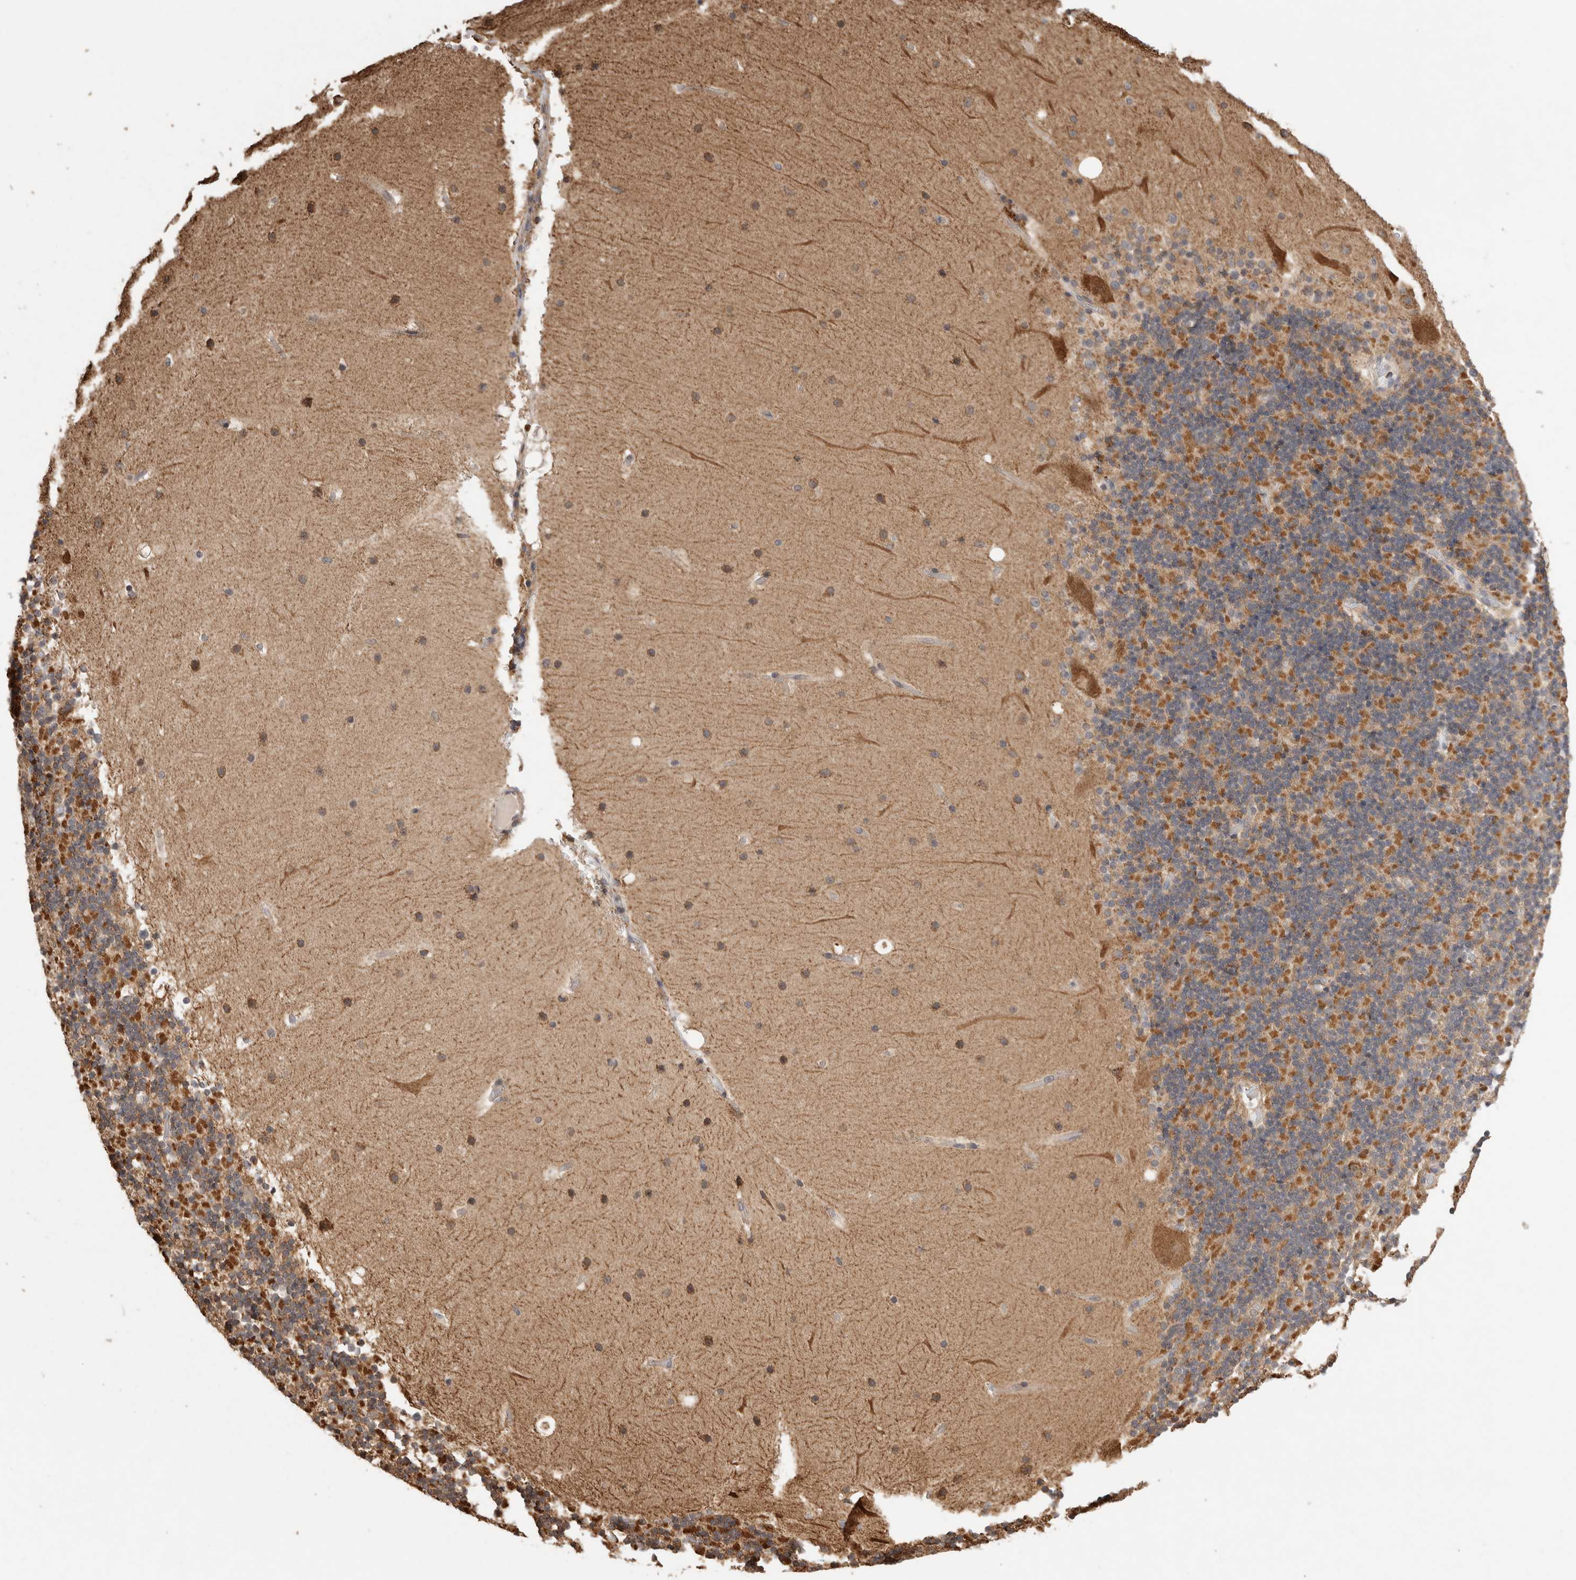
{"staining": {"intensity": "strong", "quantity": ">75%", "location": "cytoplasmic/membranous"}, "tissue": "cerebellum", "cell_type": "Cells in granular layer", "image_type": "normal", "snomed": [{"axis": "morphology", "description": "Normal tissue, NOS"}, {"axis": "topography", "description": "Cerebellum"}], "caption": "Brown immunohistochemical staining in benign human cerebellum shows strong cytoplasmic/membranous staining in approximately >75% of cells in granular layer.", "gene": "IMMP2L", "patient": {"sex": "male", "age": 57}}